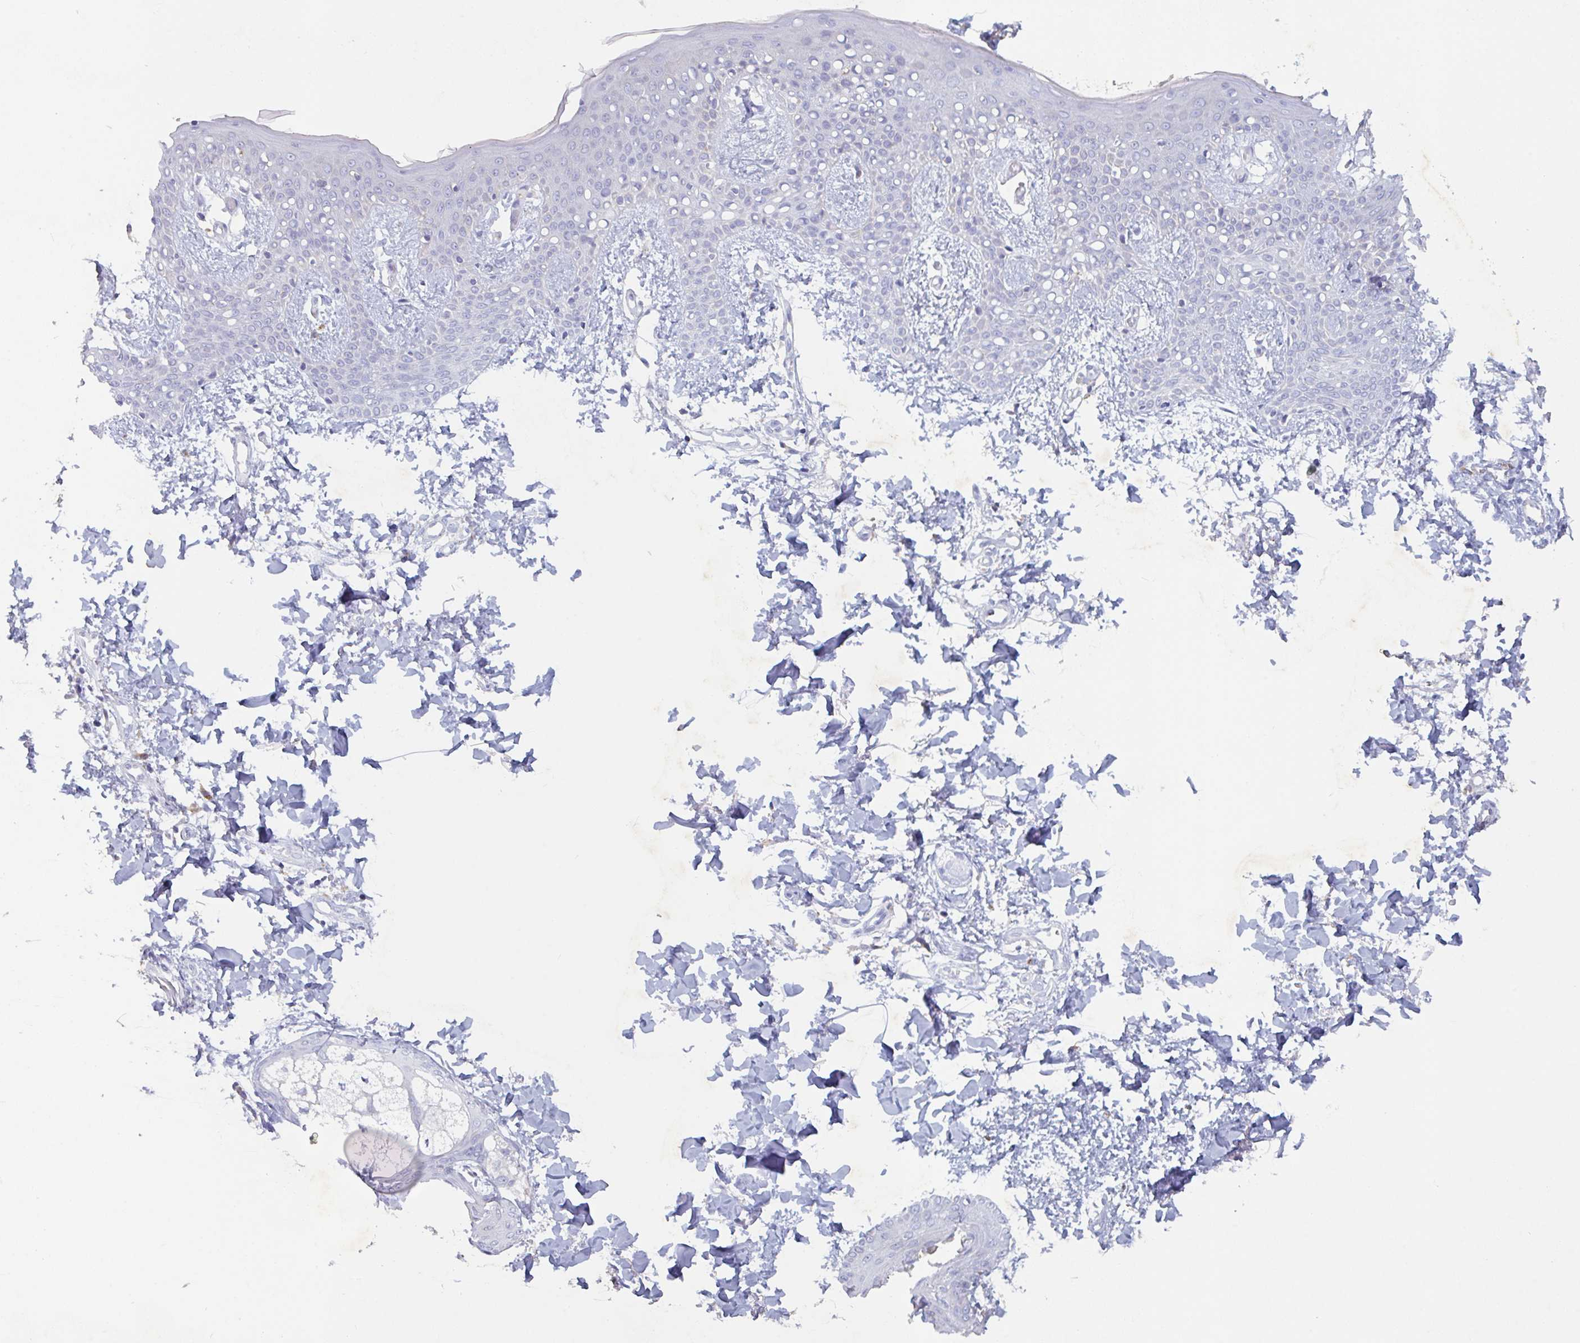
{"staining": {"intensity": "negative", "quantity": "none", "location": "none"}, "tissue": "skin", "cell_type": "Fibroblasts", "image_type": "normal", "snomed": [{"axis": "morphology", "description": "Normal tissue, NOS"}, {"axis": "topography", "description": "Skin"}], "caption": "Protein analysis of unremarkable skin displays no significant staining in fibroblasts.", "gene": "MANBA", "patient": {"sex": "male", "age": 16}}